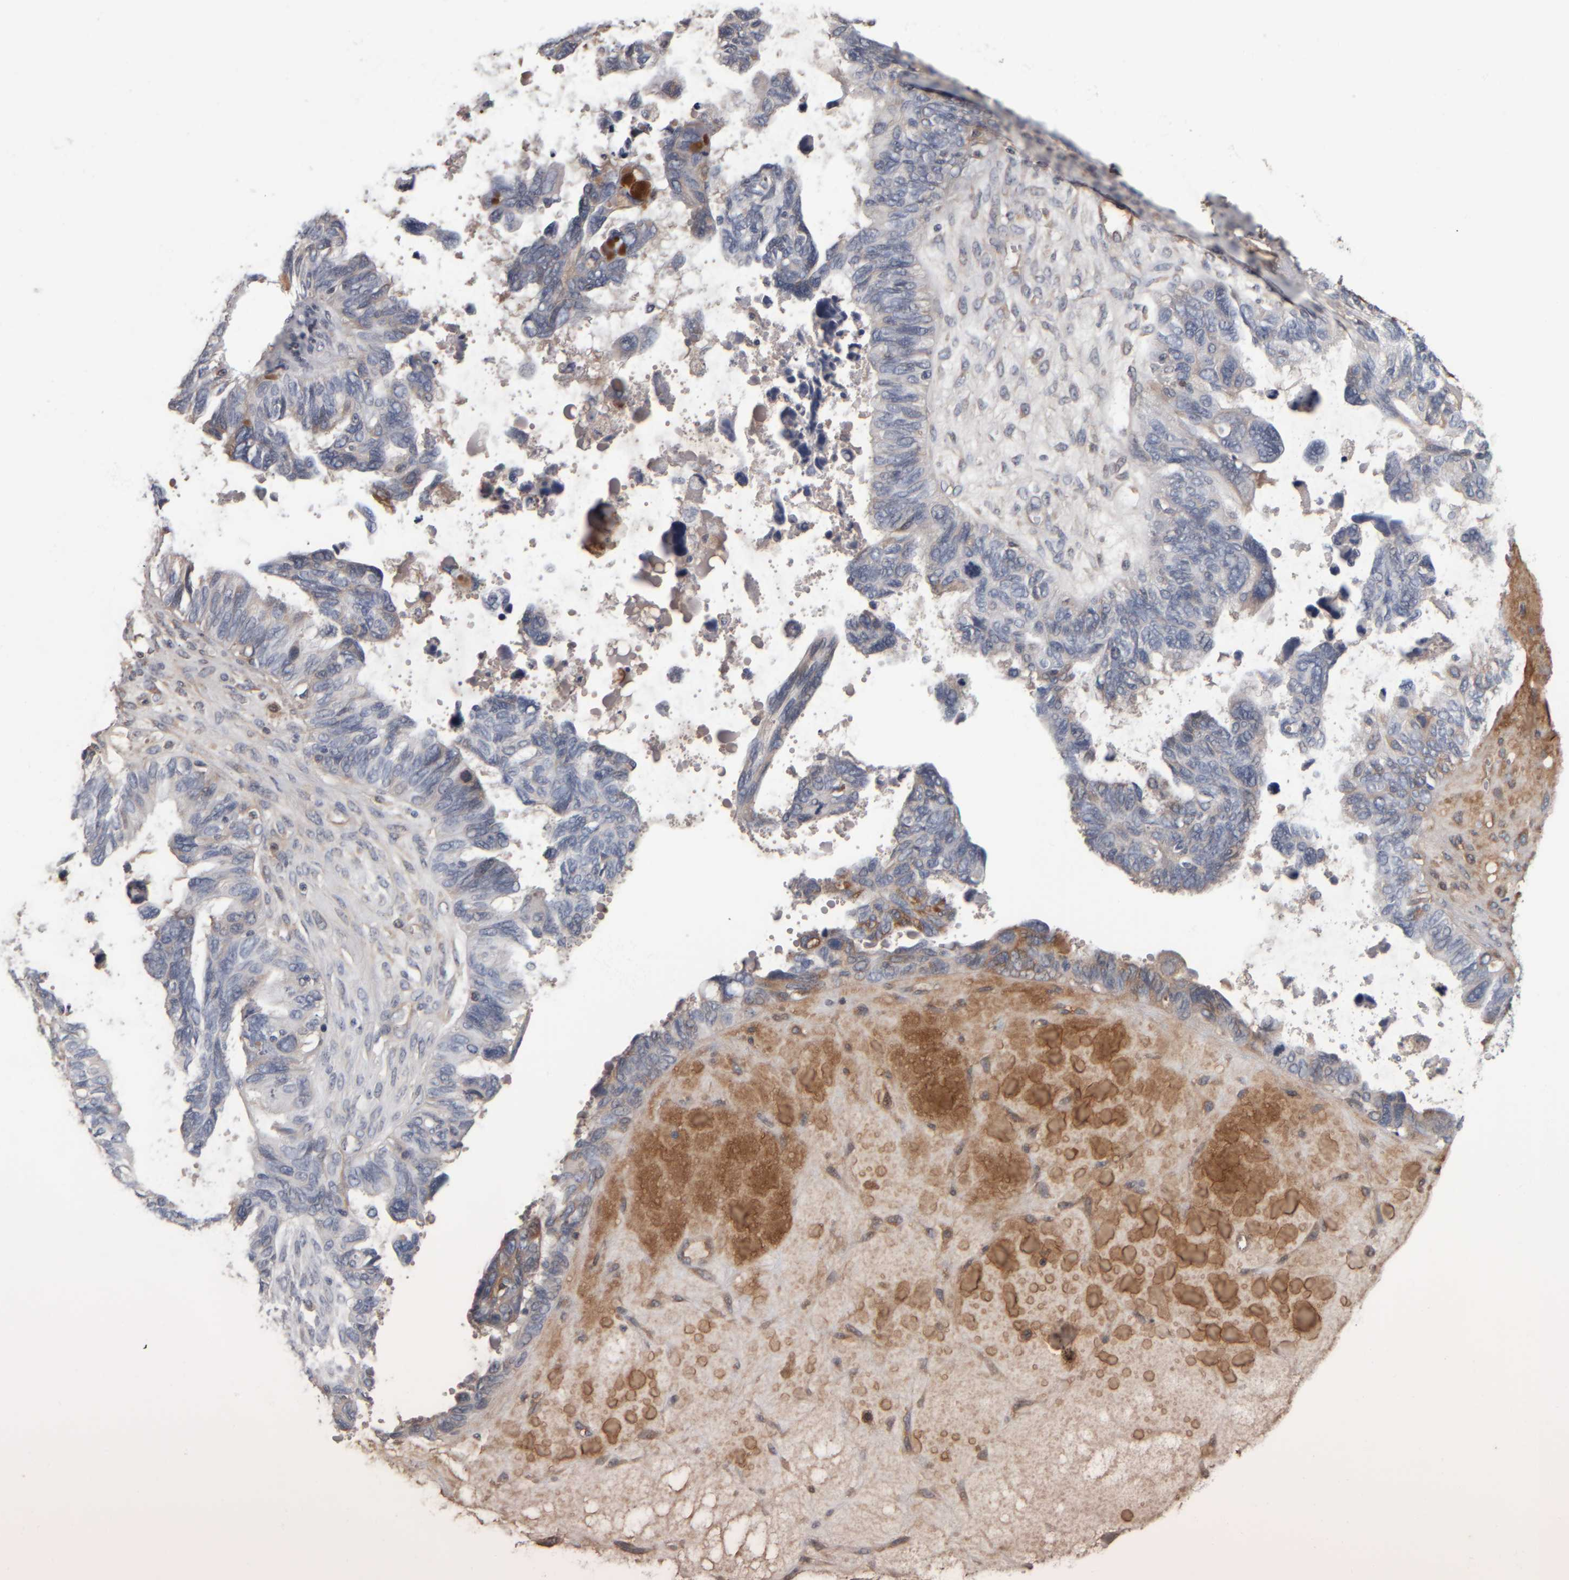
{"staining": {"intensity": "weak", "quantity": "<25%", "location": "cytoplasmic/membranous"}, "tissue": "ovarian cancer", "cell_type": "Tumor cells", "image_type": "cancer", "snomed": [{"axis": "morphology", "description": "Cystadenocarcinoma, serous, NOS"}, {"axis": "topography", "description": "Ovary"}], "caption": "An immunohistochemistry micrograph of serous cystadenocarcinoma (ovarian) is shown. There is no staining in tumor cells of serous cystadenocarcinoma (ovarian).", "gene": "CAVIN4", "patient": {"sex": "female", "age": 79}}